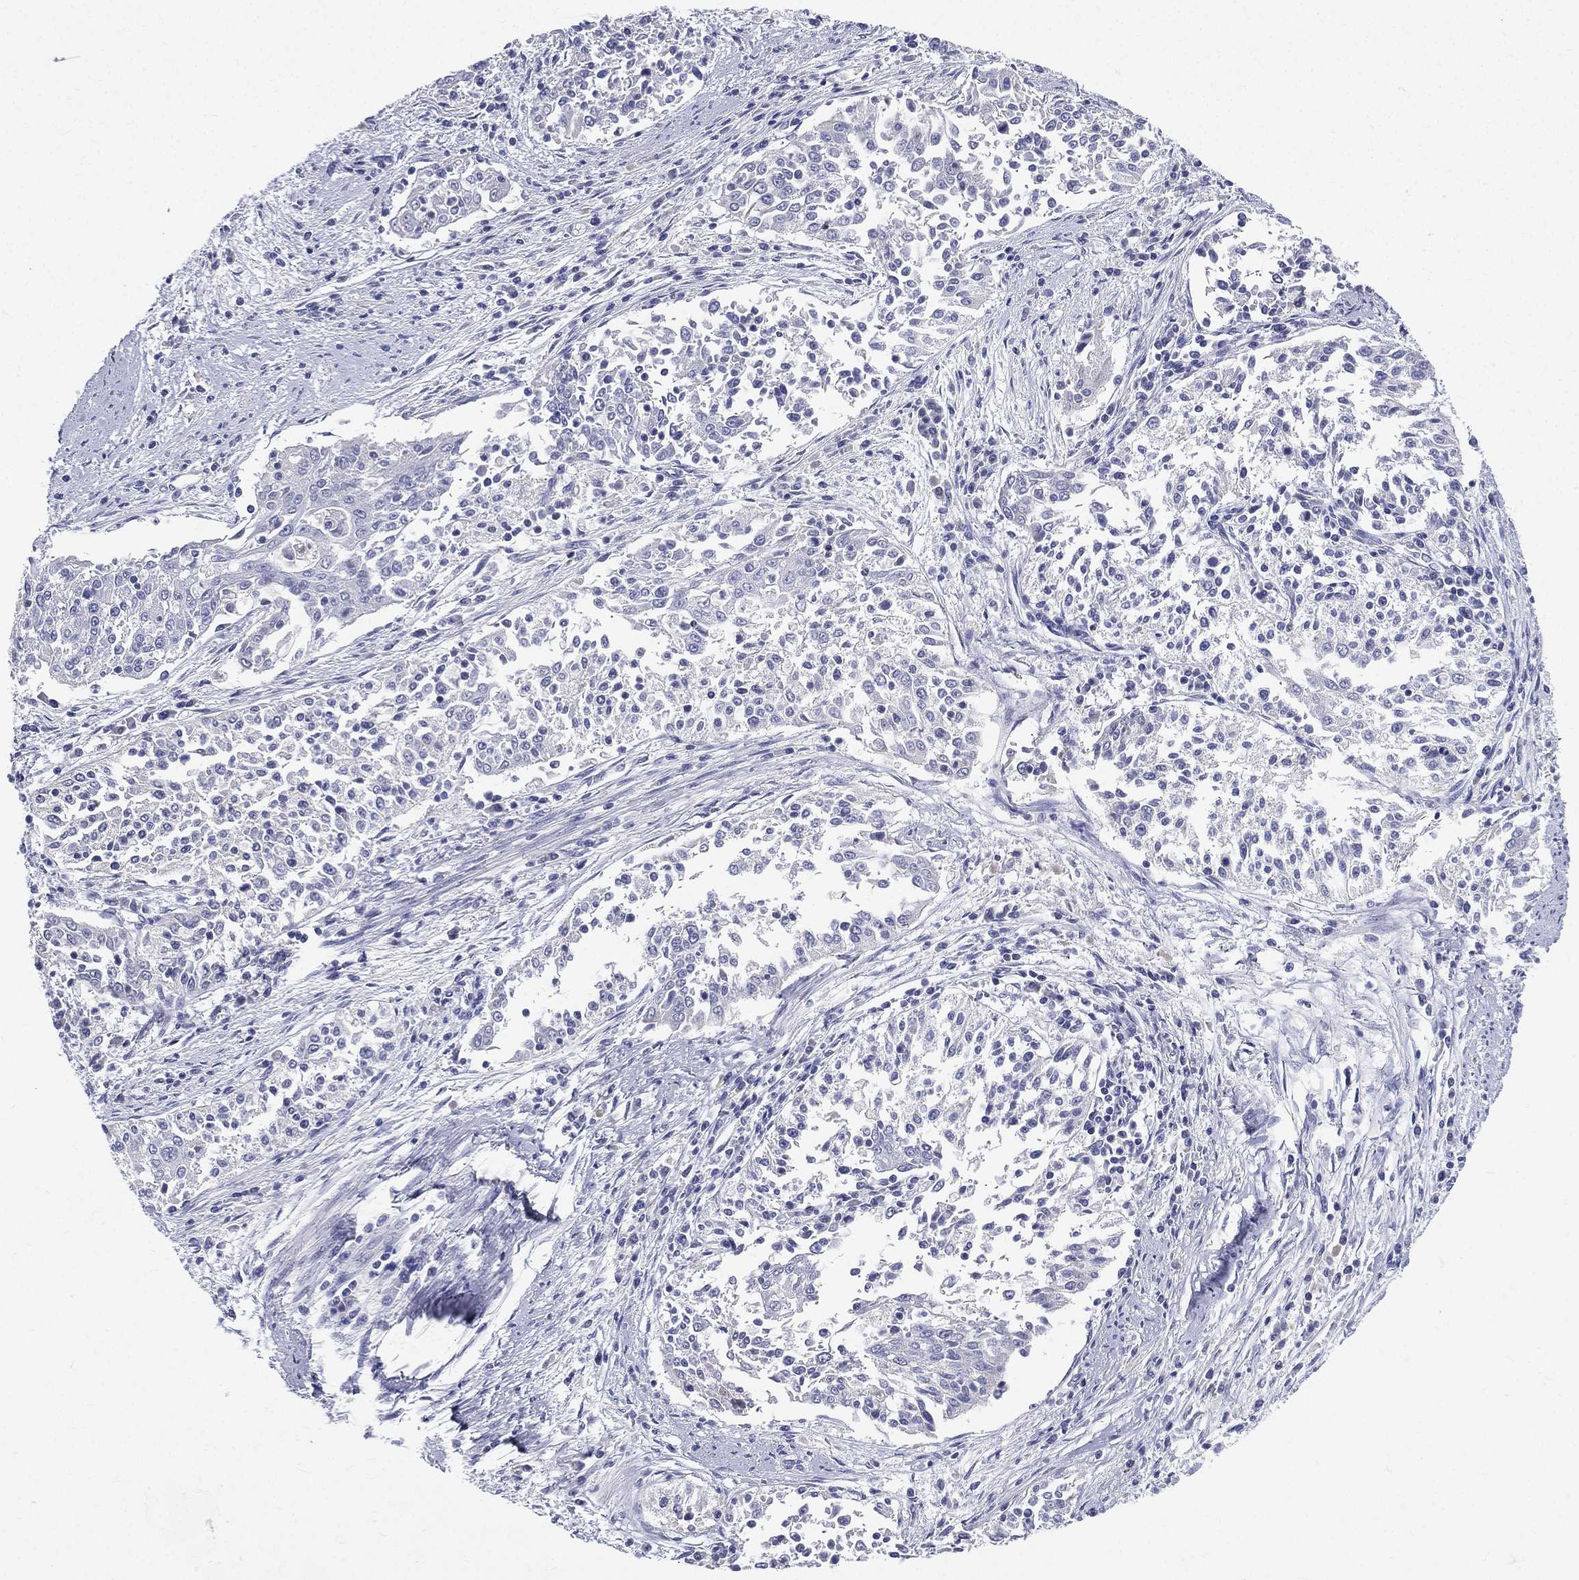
{"staining": {"intensity": "negative", "quantity": "none", "location": "none"}, "tissue": "cervical cancer", "cell_type": "Tumor cells", "image_type": "cancer", "snomed": [{"axis": "morphology", "description": "Squamous cell carcinoma, NOS"}, {"axis": "topography", "description": "Cervix"}], "caption": "An image of squamous cell carcinoma (cervical) stained for a protein displays no brown staining in tumor cells.", "gene": "PWWP3A", "patient": {"sex": "female", "age": 41}}